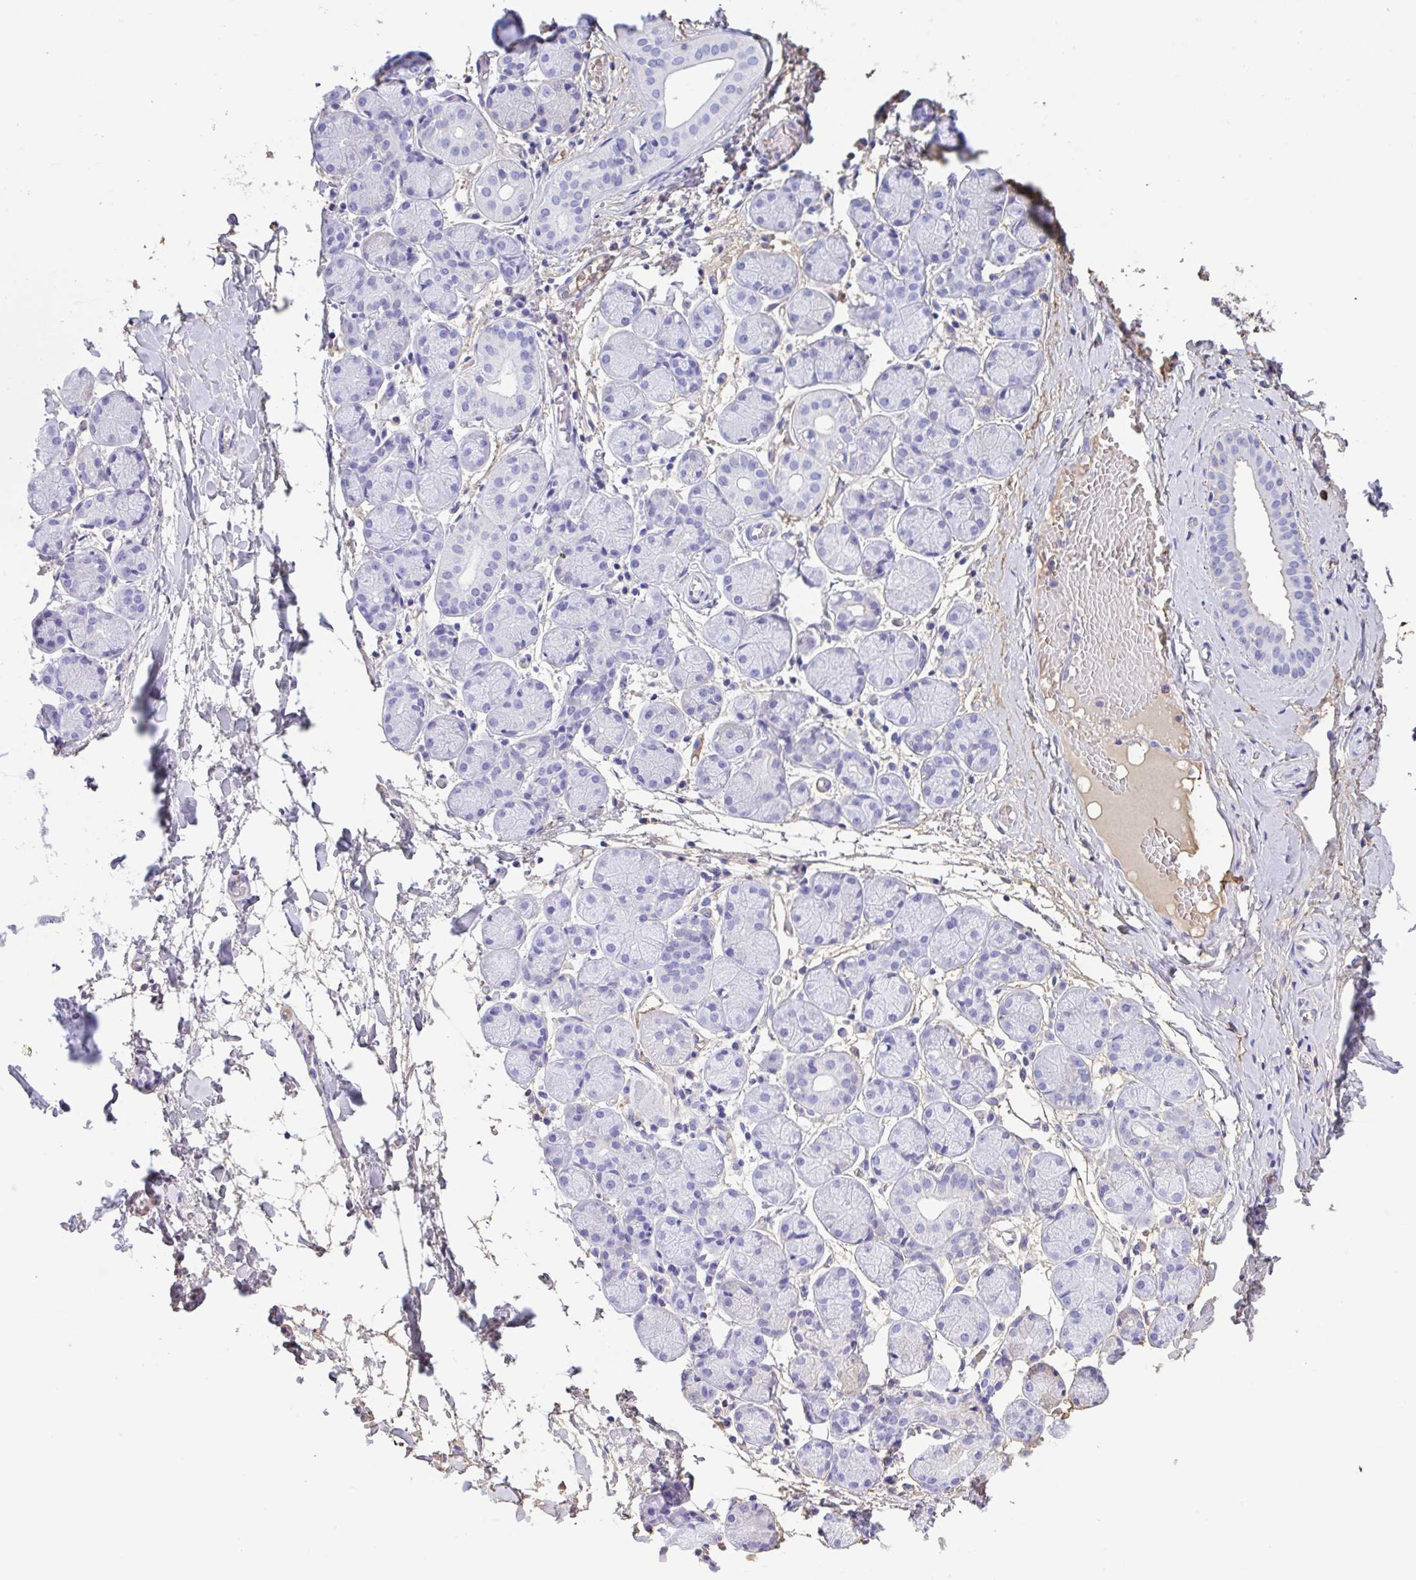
{"staining": {"intensity": "negative", "quantity": "none", "location": "none"}, "tissue": "salivary gland", "cell_type": "Glandular cells", "image_type": "normal", "snomed": [{"axis": "morphology", "description": "Normal tissue, NOS"}, {"axis": "topography", "description": "Salivary gland"}], "caption": "Immunohistochemical staining of benign human salivary gland displays no significant positivity in glandular cells. (DAB (3,3'-diaminobenzidine) immunohistochemistry with hematoxylin counter stain).", "gene": "HOXC12", "patient": {"sex": "female", "age": 24}}